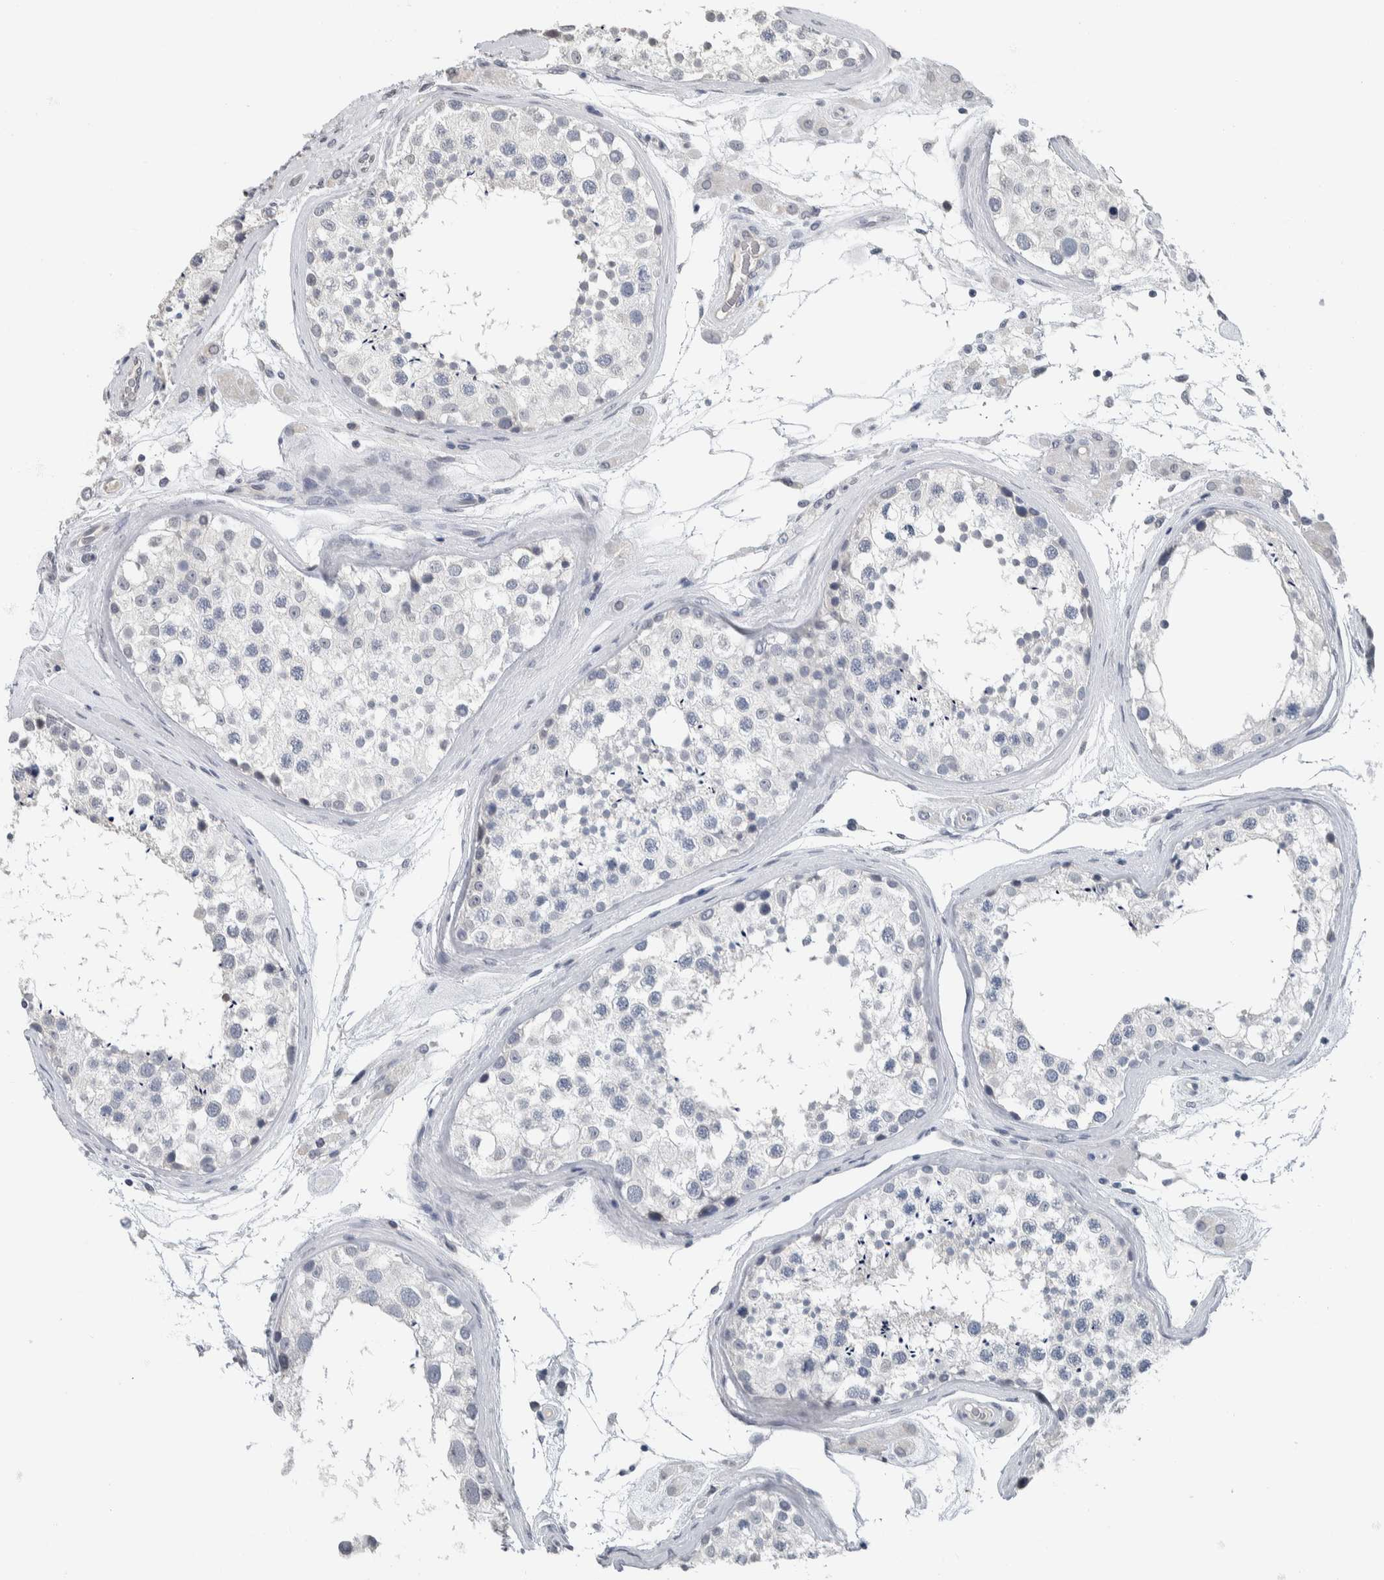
{"staining": {"intensity": "negative", "quantity": "none", "location": "none"}, "tissue": "testis", "cell_type": "Cells in seminiferous ducts", "image_type": "normal", "snomed": [{"axis": "morphology", "description": "Normal tissue, NOS"}, {"axis": "topography", "description": "Testis"}], "caption": "A photomicrograph of human testis is negative for staining in cells in seminiferous ducts. Nuclei are stained in blue.", "gene": "NEFM", "patient": {"sex": "male", "age": 46}}